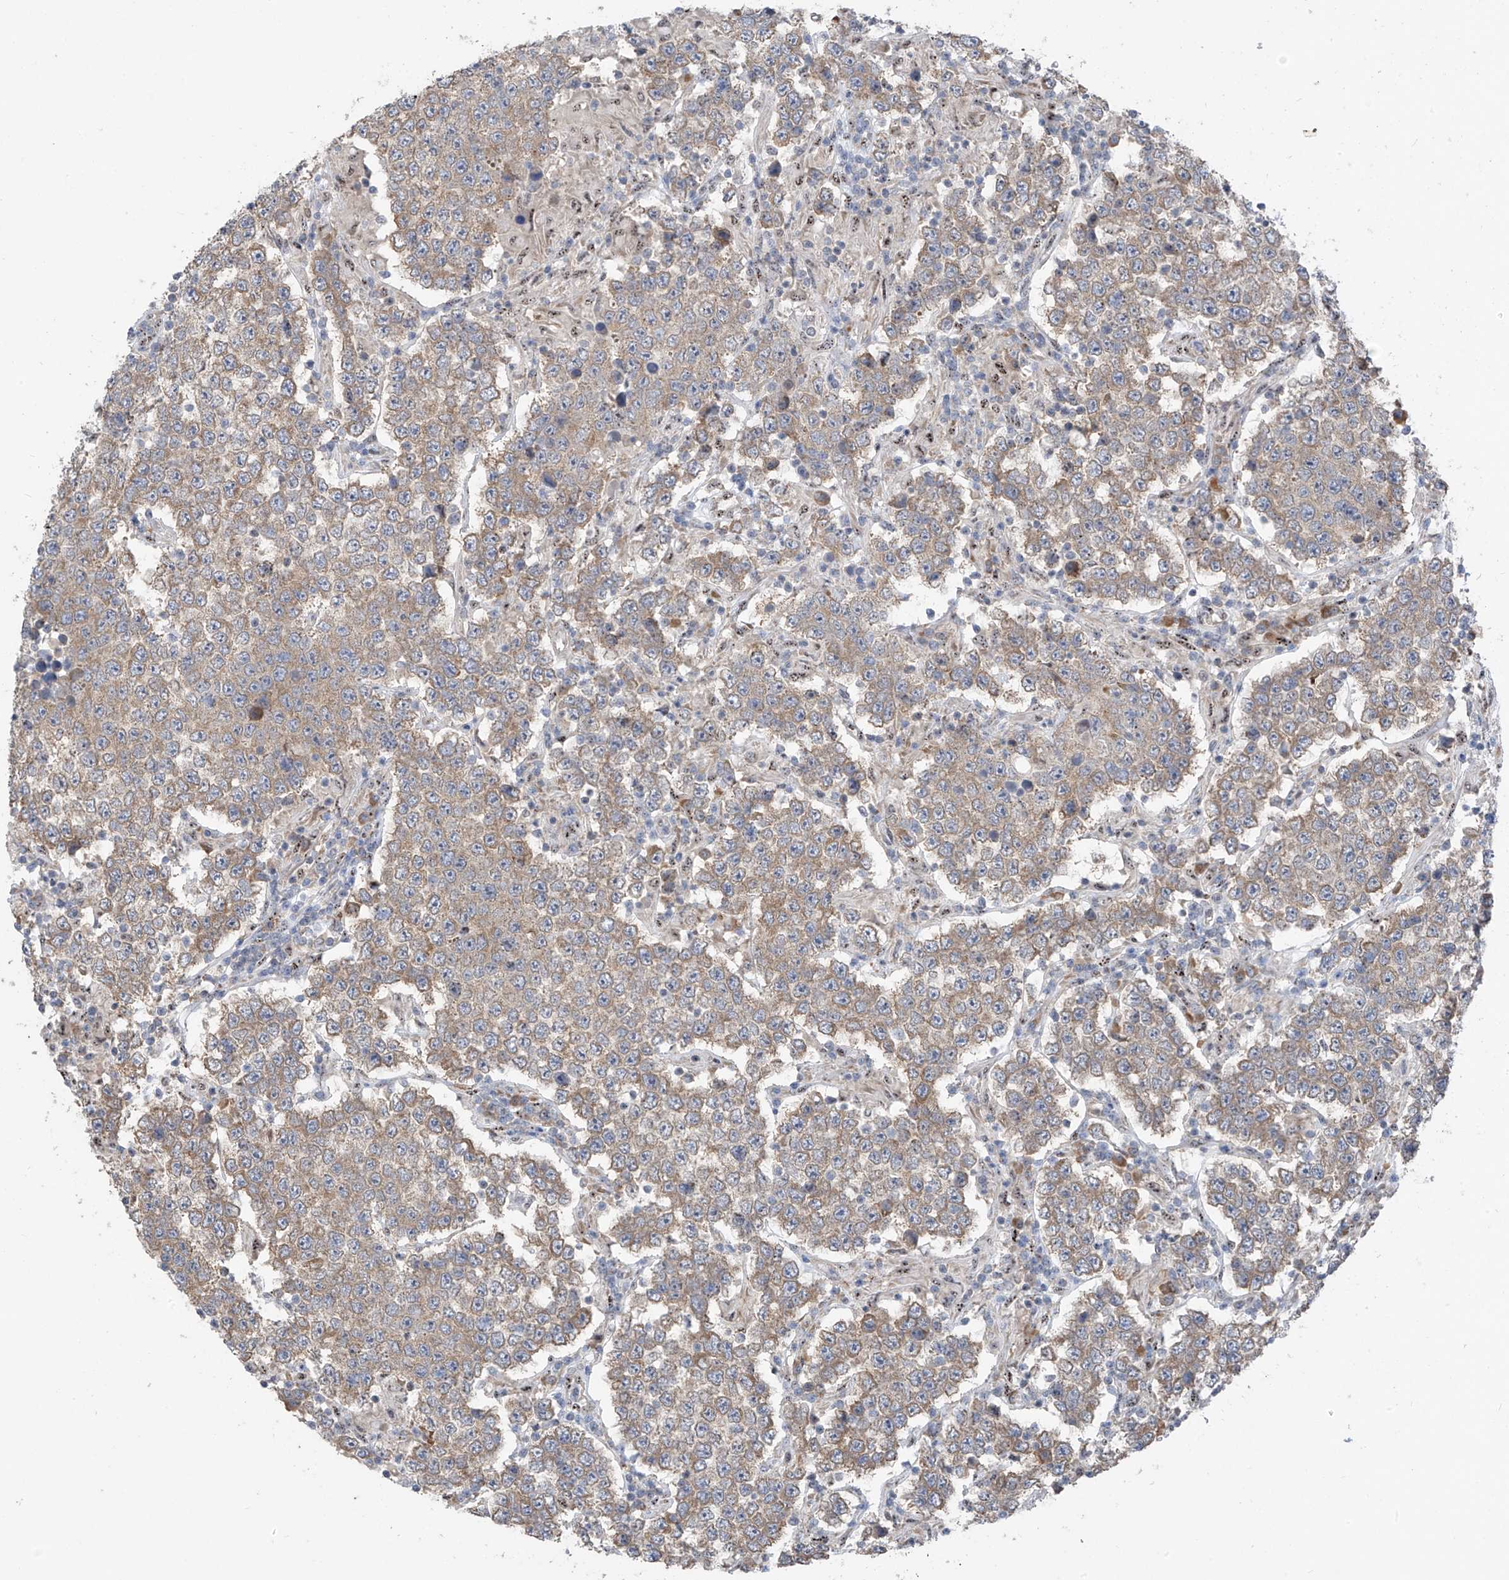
{"staining": {"intensity": "moderate", "quantity": "25%-75%", "location": "cytoplasmic/membranous"}, "tissue": "testis cancer", "cell_type": "Tumor cells", "image_type": "cancer", "snomed": [{"axis": "morphology", "description": "Normal tissue, NOS"}, {"axis": "morphology", "description": "Urothelial carcinoma, High grade"}, {"axis": "morphology", "description": "Seminoma, NOS"}, {"axis": "morphology", "description": "Carcinoma, Embryonal, NOS"}, {"axis": "topography", "description": "Urinary bladder"}, {"axis": "topography", "description": "Testis"}], "caption": "About 25%-75% of tumor cells in human testis cancer (embryonal carcinoma) reveal moderate cytoplasmic/membranous protein staining as visualized by brown immunohistochemical staining.", "gene": "RPL4", "patient": {"sex": "male", "age": 41}}